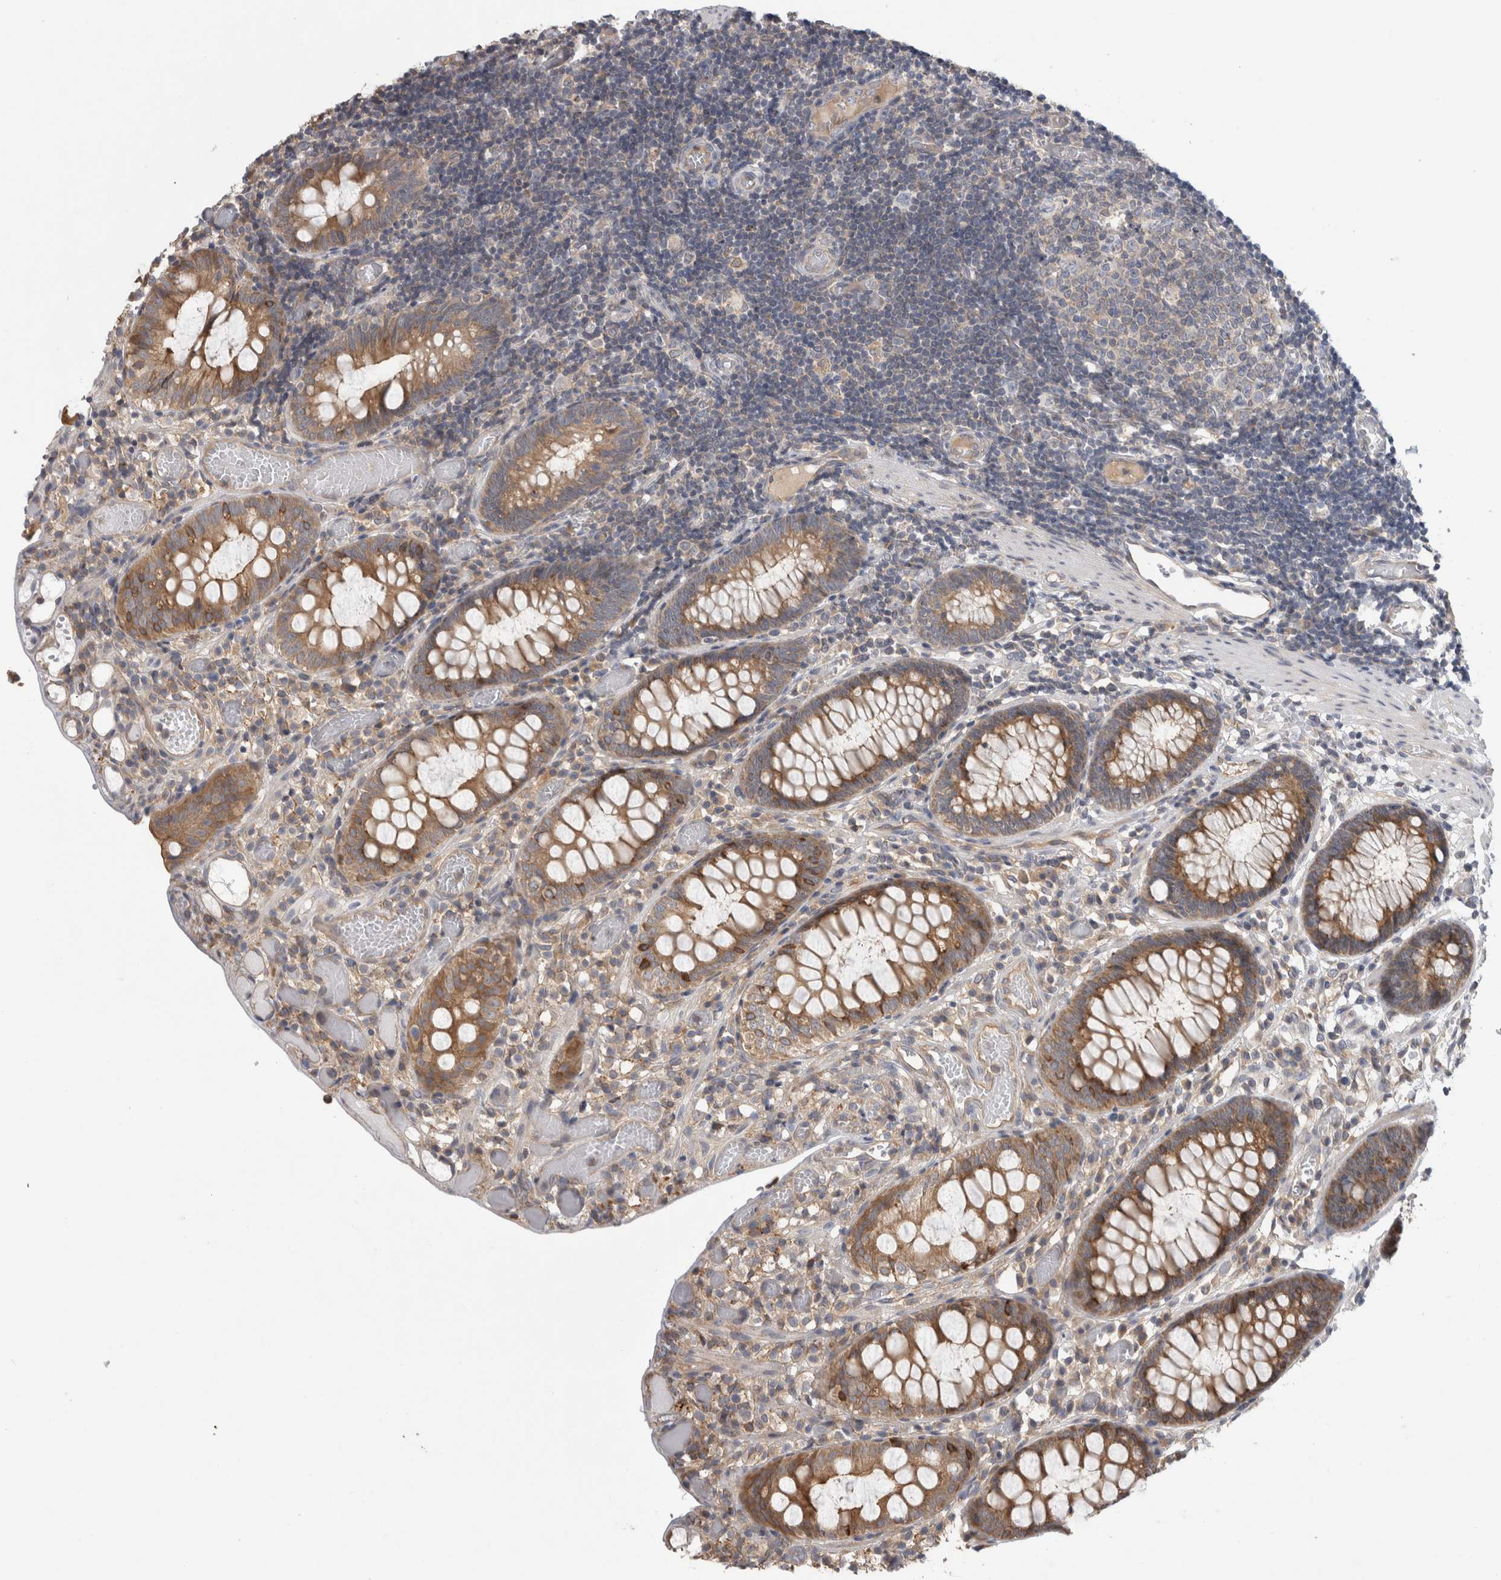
{"staining": {"intensity": "weak", "quantity": ">75%", "location": "cytoplasmic/membranous"}, "tissue": "colon", "cell_type": "Endothelial cells", "image_type": "normal", "snomed": [{"axis": "morphology", "description": "Normal tissue, NOS"}, {"axis": "topography", "description": "Colon"}], "caption": "Protein staining demonstrates weak cytoplasmic/membranous expression in about >75% of endothelial cells in unremarkable colon. The staining is performed using DAB (3,3'-diaminobenzidine) brown chromogen to label protein expression. The nuclei are counter-stained blue using hematoxylin.", "gene": "PARP6", "patient": {"sex": "male", "age": 14}}